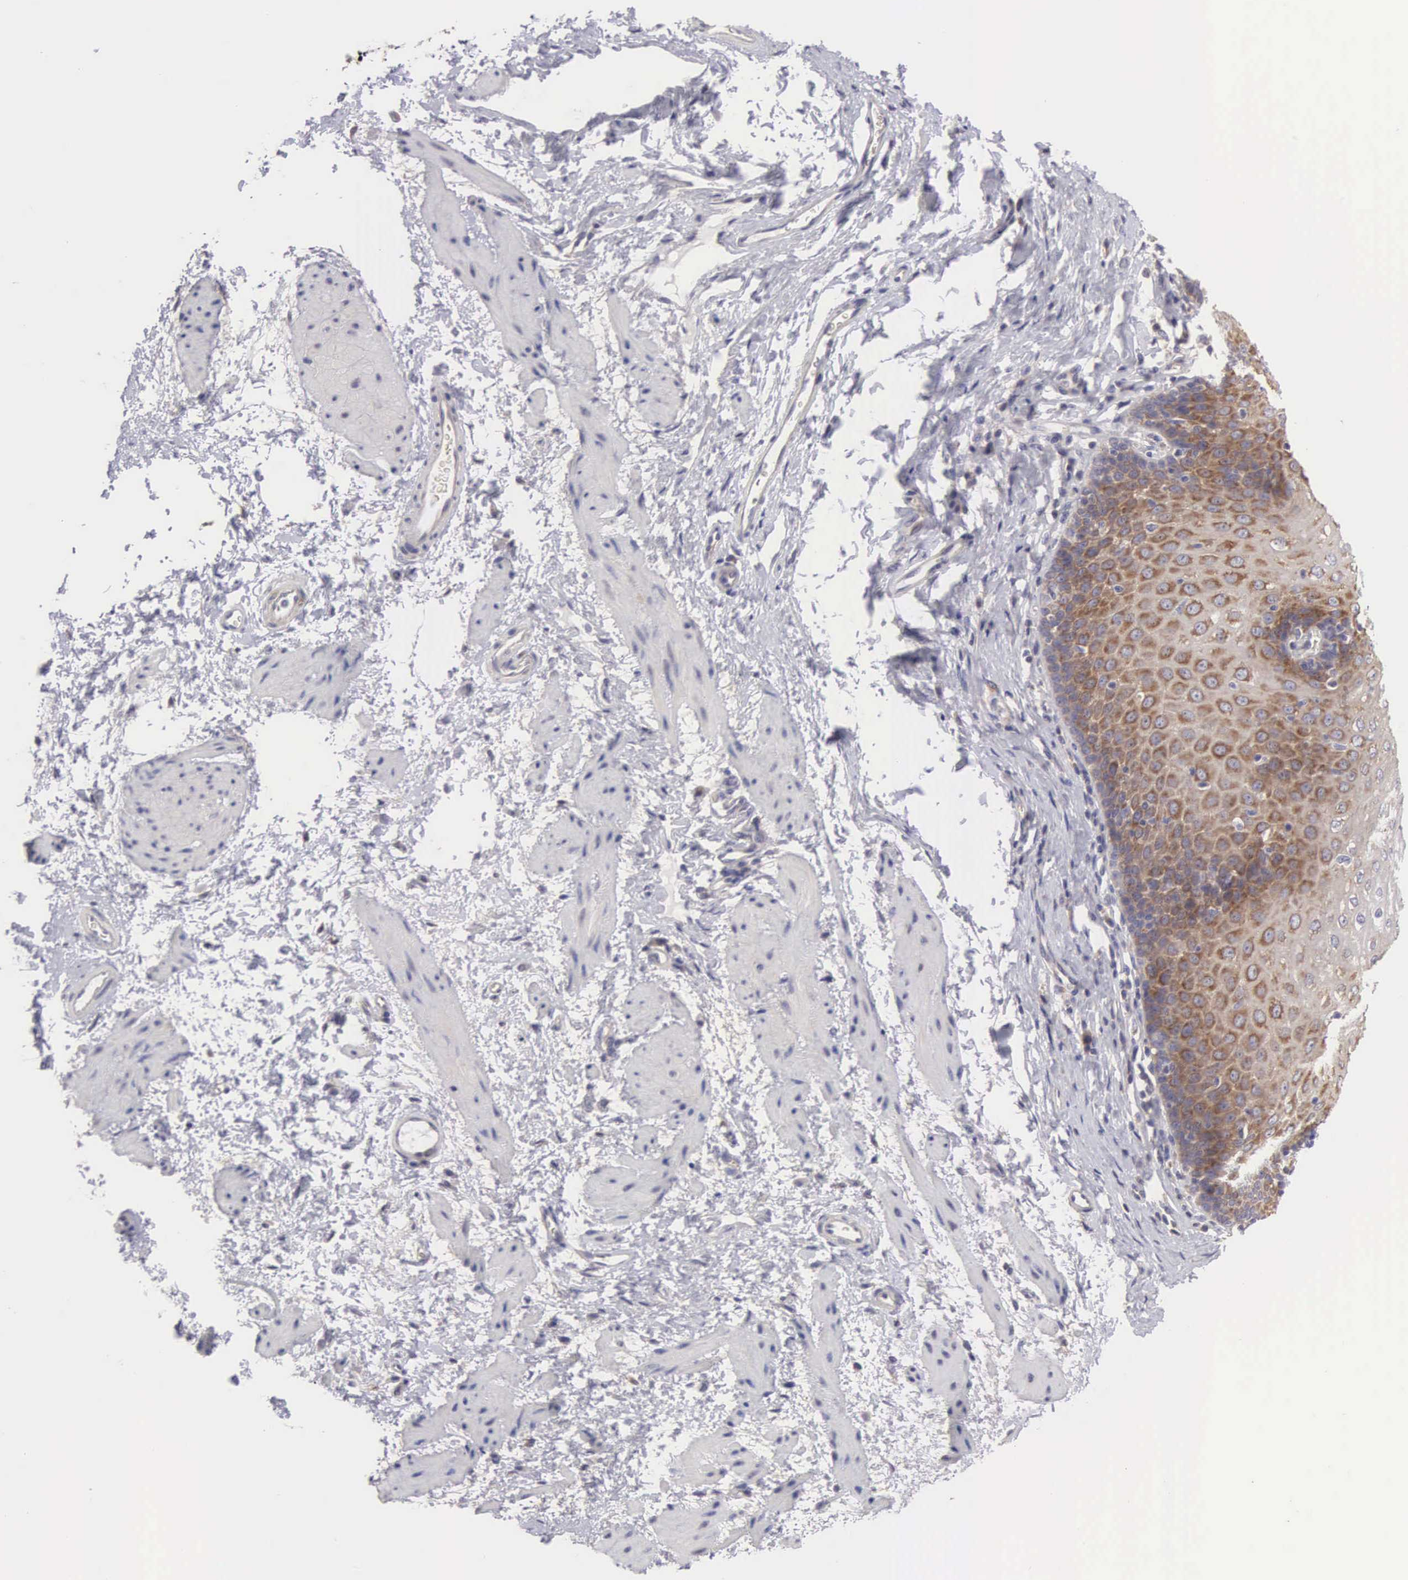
{"staining": {"intensity": "moderate", "quantity": "25%-75%", "location": "cytoplasmic/membranous"}, "tissue": "esophagus", "cell_type": "Squamous epithelial cells", "image_type": "normal", "snomed": [{"axis": "morphology", "description": "Normal tissue, NOS"}, {"axis": "topography", "description": "Esophagus"}], "caption": "IHC of benign human esophagus demonstrates medium levels of moderate cytoplasmic/membranous positivity in about 25%-75% of squamous epithelial cells. IHC stains the protein of interest in brown and the nuclei are stained blue.", "gene": "TXLNG", "patient": {"sex": "female", "age": 61}}